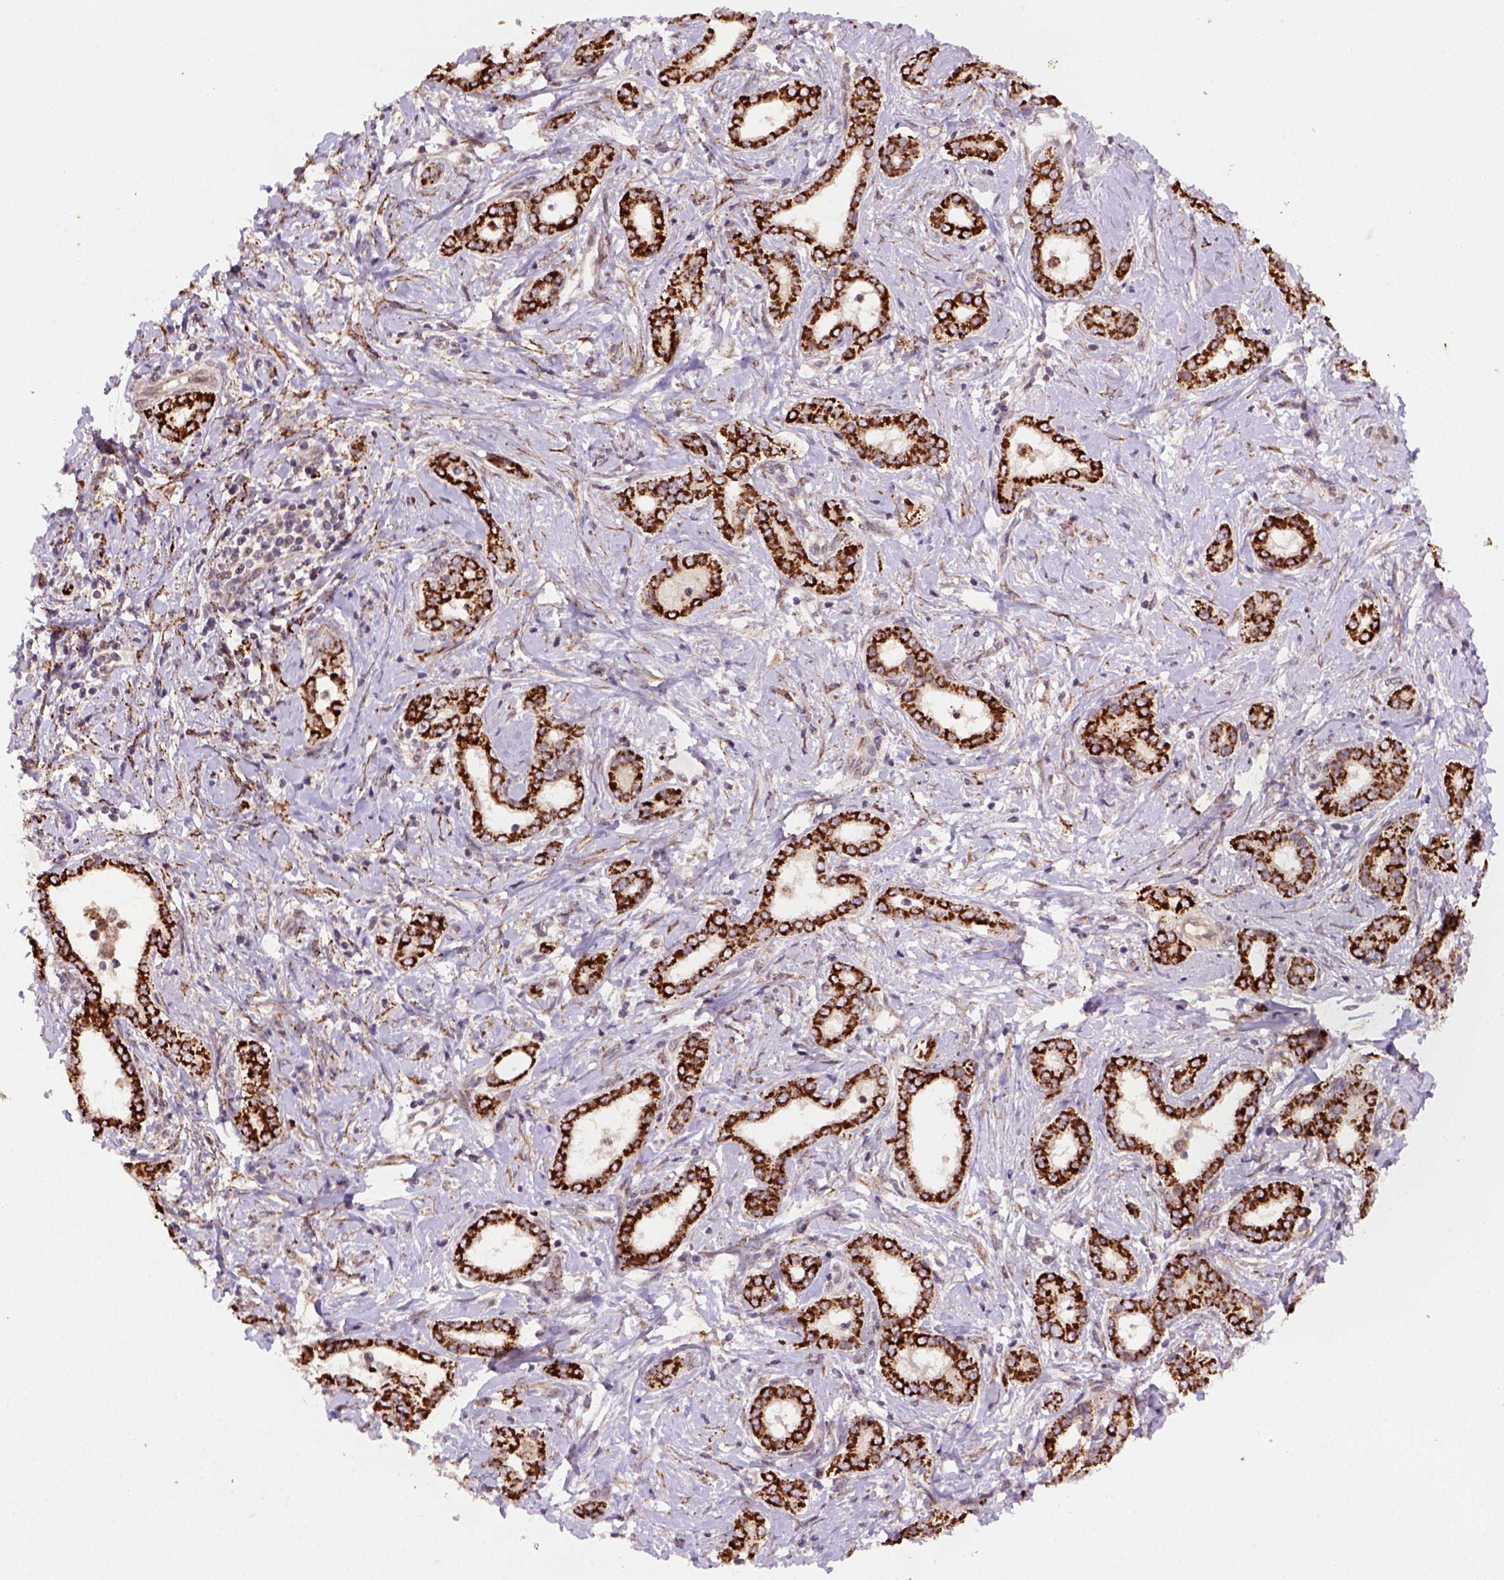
{"staining": {"intensity": "strong", "quantity": ">75%", "location": "cytoplasmic/membranous"}, "tissue": "liver cancer", "cell_type": "Tumor cells", "image_type": "cancer", "snomed": [{"axis": "morphology", "description": "Cholangiocarcinoma"}, {"axis": "topography", "description": "Liver"}], "caption": "Immunohistochemical staining of human liver cancer (cholangiocarcinoma) reveals high levels of strong cytoplasmic/membranous protein staining in about >75% of tumor cells.", "gene": "FZD7", "patient": {"sex": "female", "age": 47}}